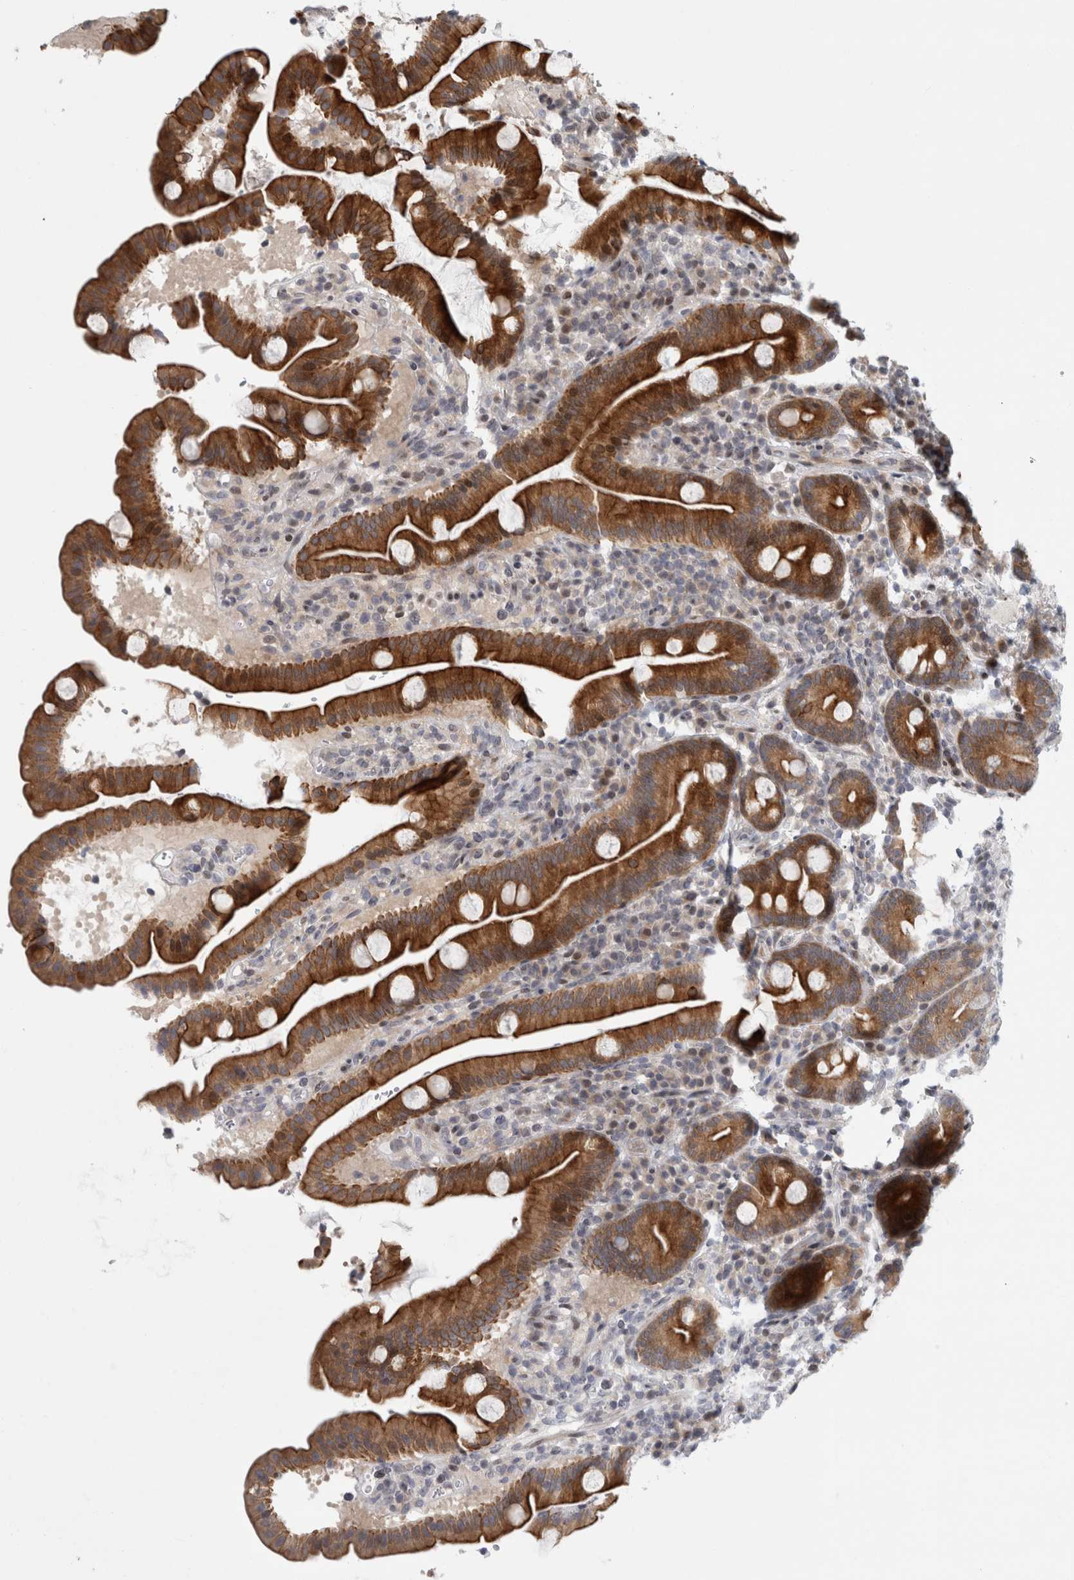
{"staining": {"intensity": "strong", "quantity": "25%-75%", "location": "cytoplasmic/membranous"}, "tissue": "duodenum", "cell_type": "Glandular cells", "image_type": "normal", "snomed": [{"axis": "morphology", "description": "Normal tissue, NOS"}, {"axis": "topography", "description": "Duodenum"}], "caption": "The immunohistochemical stain shows strong cytoplasmic/membranous expression in glandular cells of benign duodenum. (DAB (3,3'-diaminobenzidine) IHC, brown staining for protein, blue staining for nuclei).", "gene": "UTP25", "patient": {"sex": "male", "age": 54}}